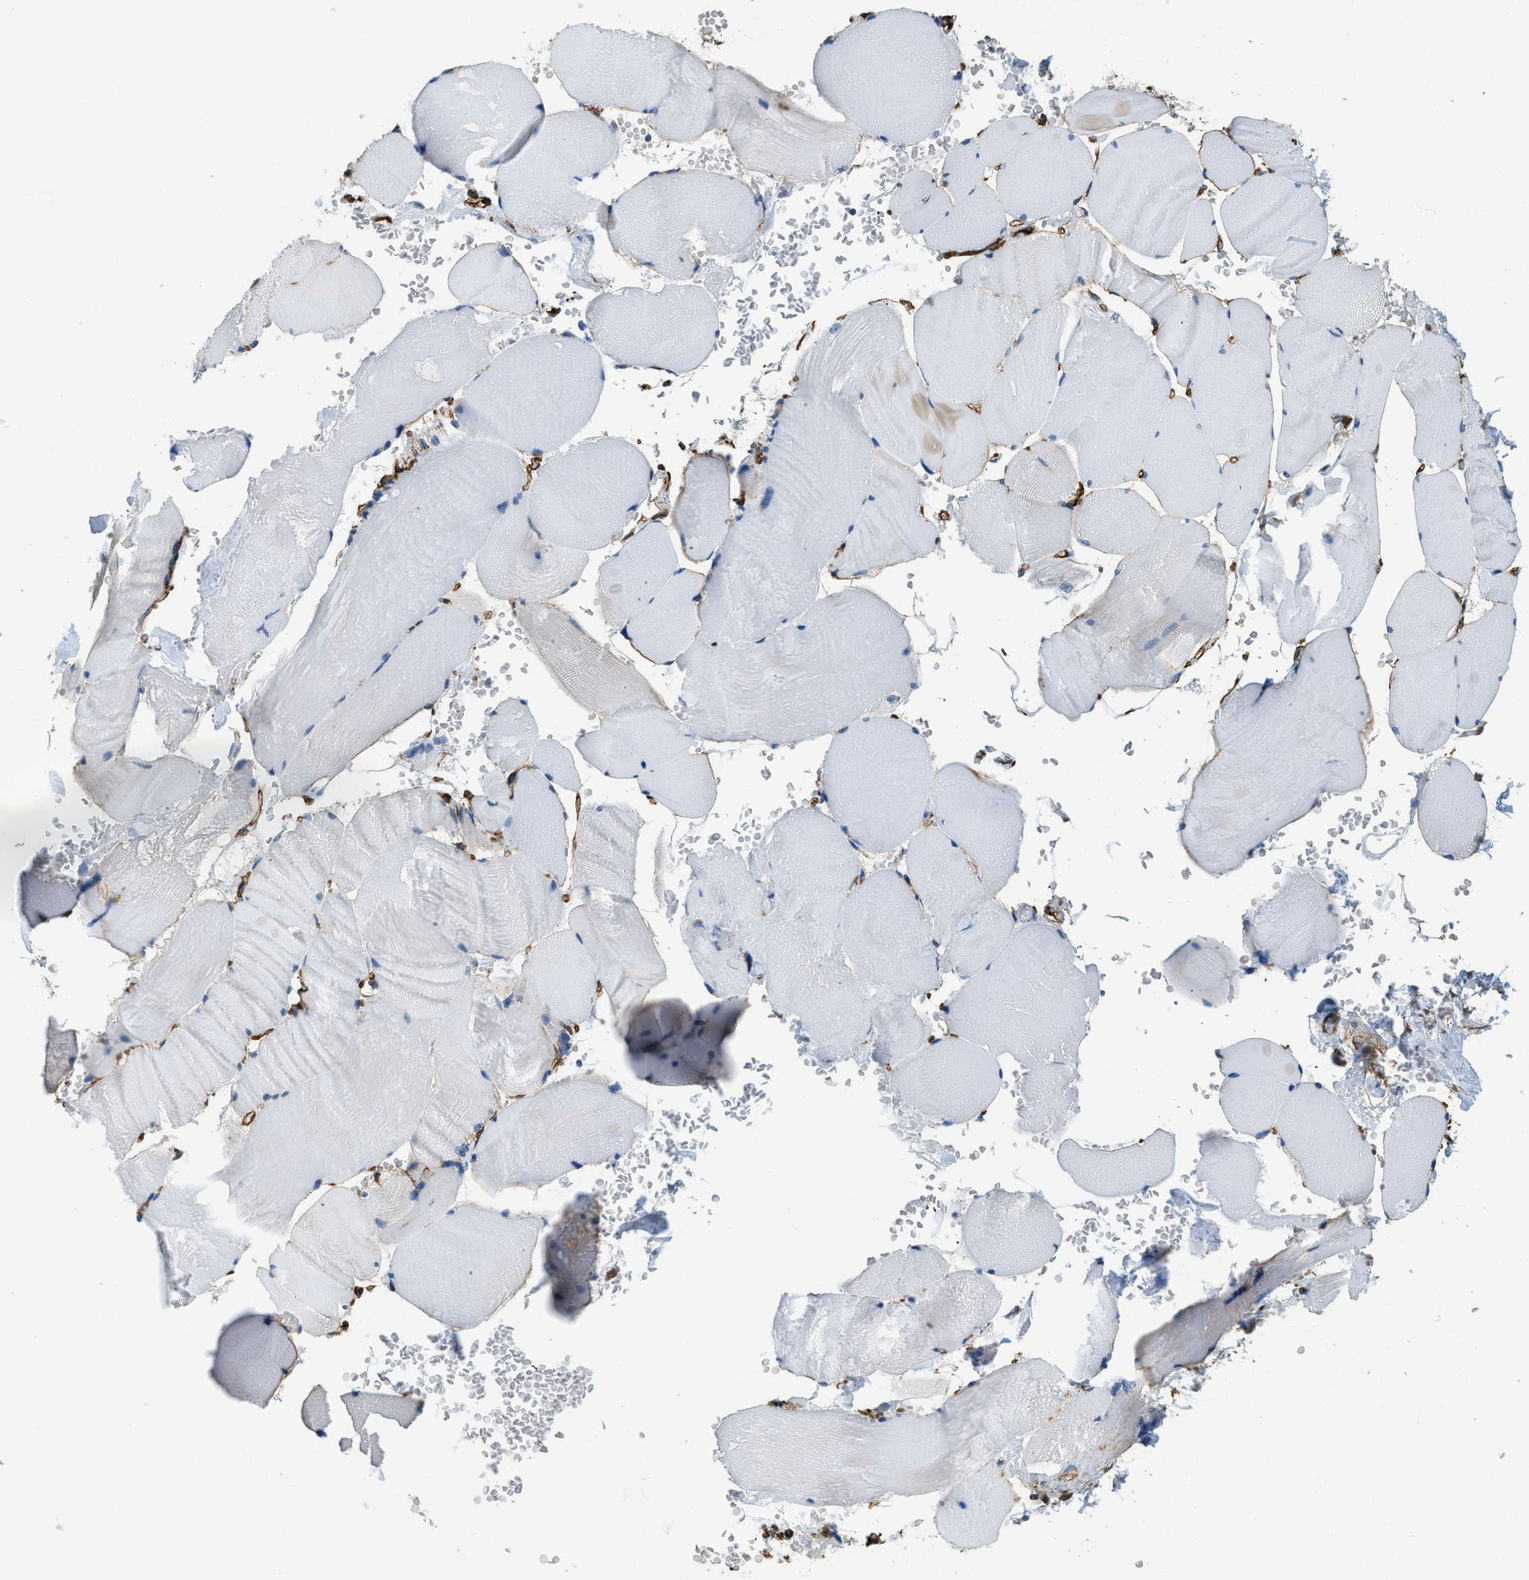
{"staining": {"intensity": "weak", "quantity": "25%-75%", "location": "cytoplasmic/membranous"}, "tissue": "skeletal muscle", "cell_type": "Myocytes", "image_type": "normal", "snomed": [{"axis": "morphology", "description": "Normal tissue, NOS"}, {"axis": "topography", "description": "Skin"}, {"axis": "topography", "description": "Skeletal muscle"}], "caption": "Normal skeletal muscle reveals weak cytoplasmic/membranous staining in about 25%-75% of myocytes, visualized by immunohistochemistry. (IHC, brightfield microscopy, high magnification).", "gene": "TMEM43", "patient": {"sex": "male", "age": 83}}